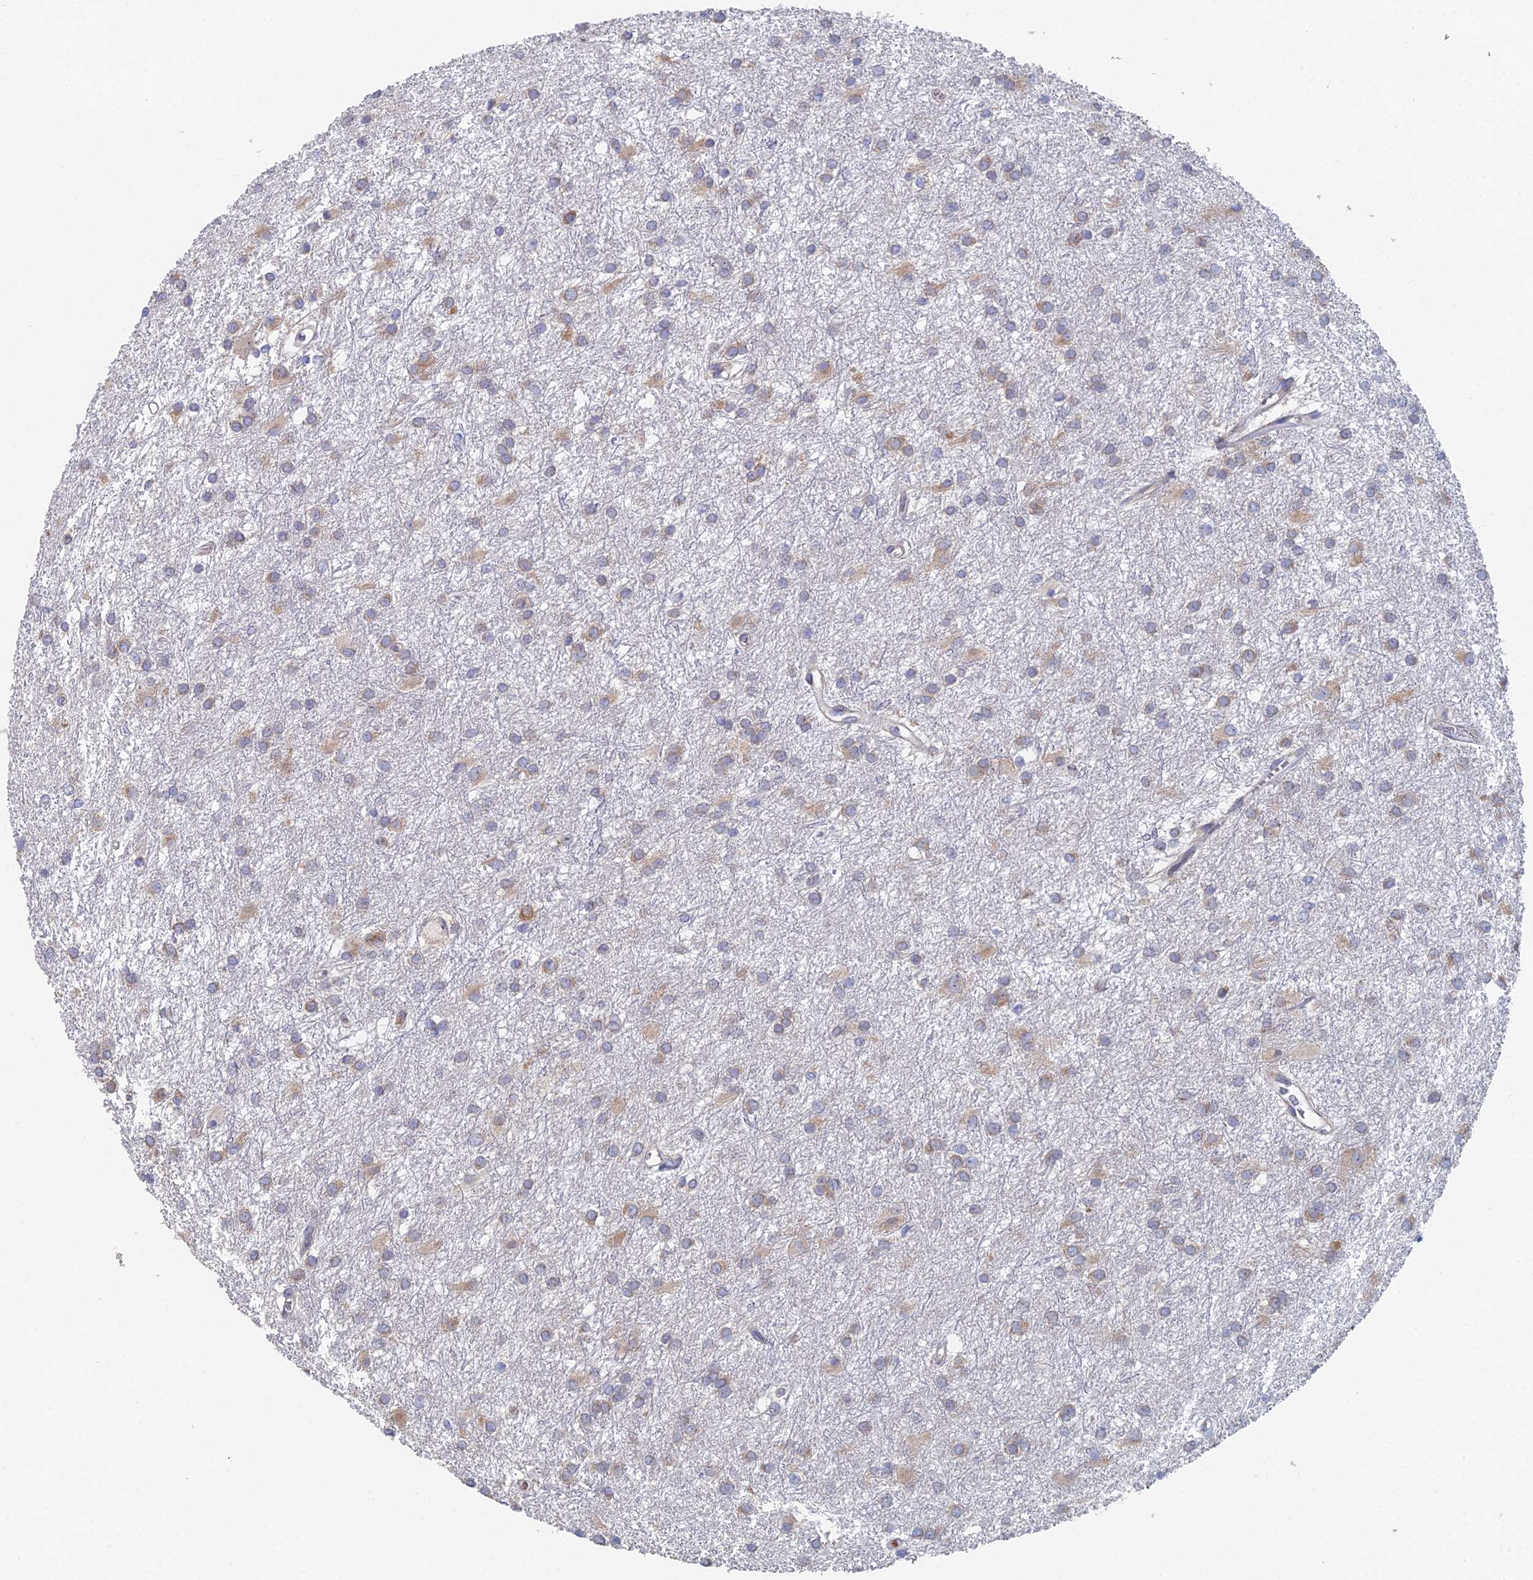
{"staining": {"intensity": "weak", "quantity": "<25%", "location": "cytoplasmic/membranous"}, "tissue": "glioma", "cell_type": "Tumor cells", "image_type": "cancer", "snomed": [{"axis": "morphology", "description": "Glioma, malignant, High grade"}, {"axis": "topography", "description": "Brain"}], "caption": "This micrograph is of malignant glioma (high-grade) stained with immunohistochemistry (IHC) to label a protein in brown with the nuclei are counter-stained blue. There is no positivity in tumor cells.", "gene": "ELOF1", "patient": {"sex": "female", "age": 50}}